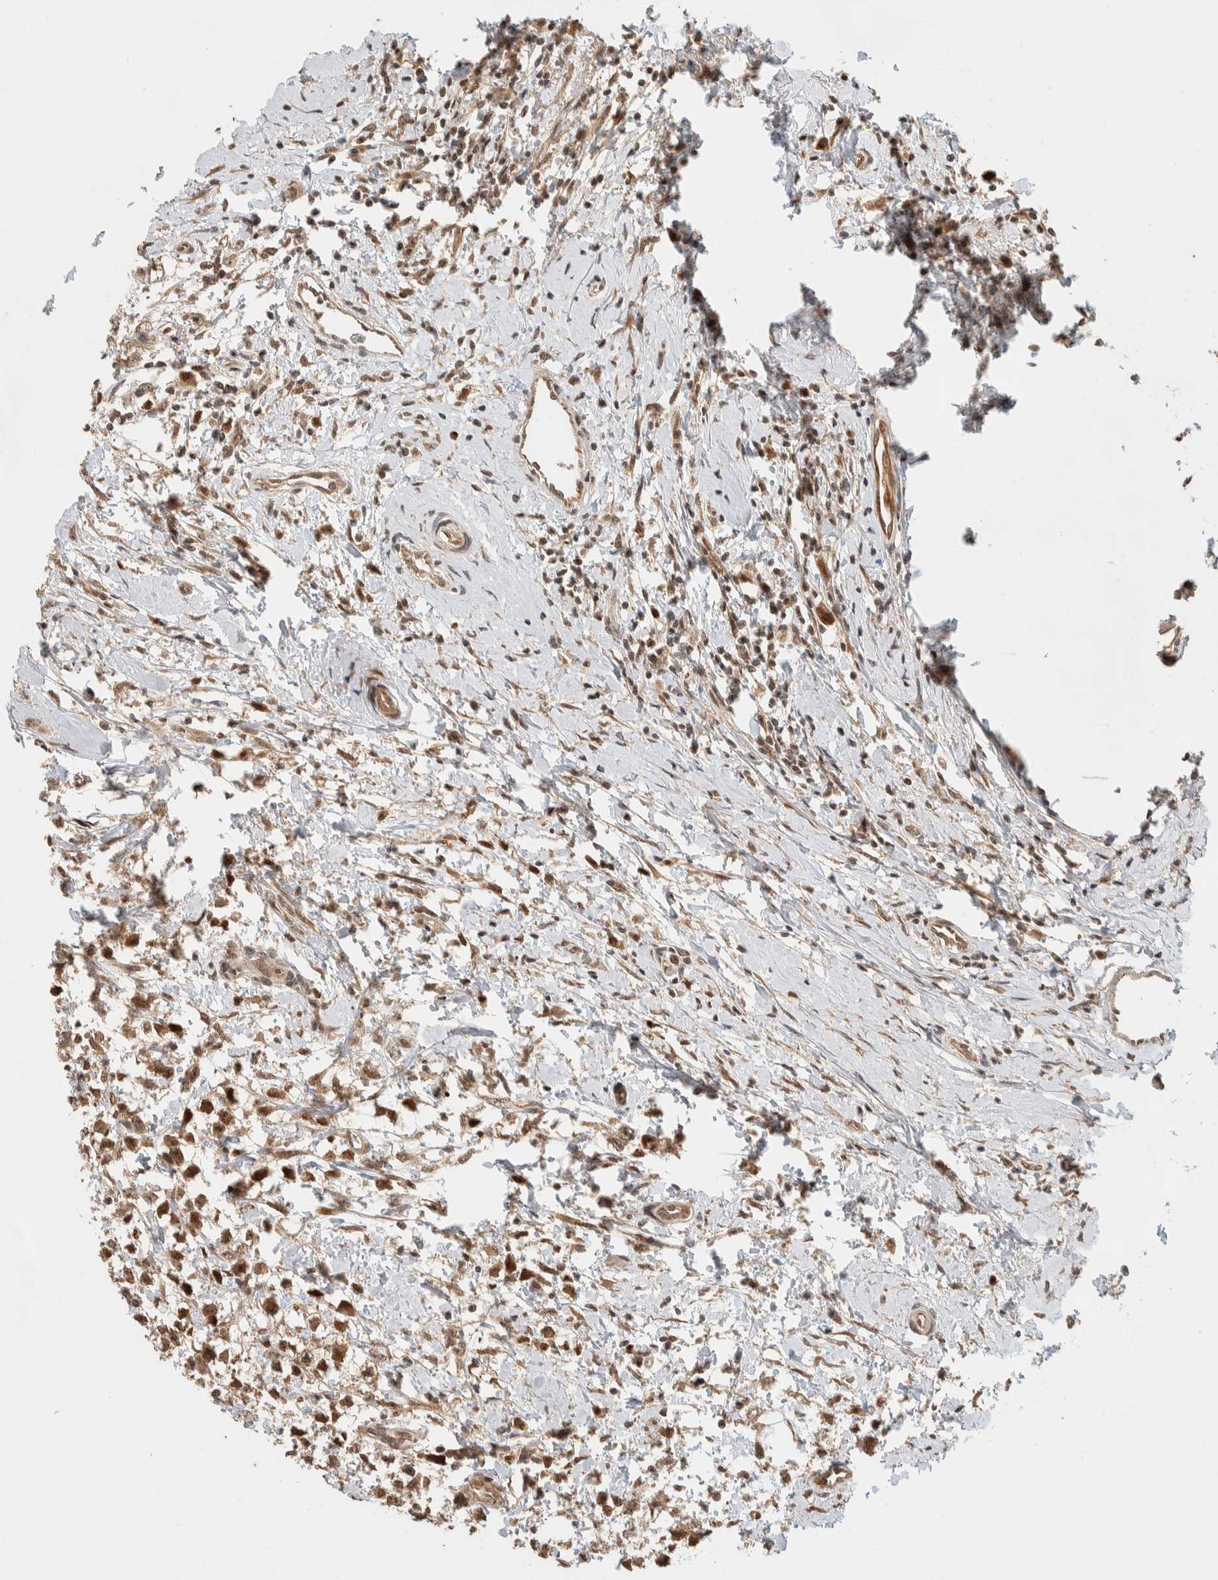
{"staining": {"intensity": "moderate", "quantity": ">75%", "location": "cytoplasmic/membranous,nuclear"}, "tissue": "testis cancer", "cell_type": "Tumor cells", "image_type": "cancer", "snomed": [{"axis": "morphology", "description": "Seminoma, NOS"}, {"axis": "morphology", "description": "Carcinoma, Embryonal, NOS"}, {"axis": "topography", "description": "Testis"}], "caption": "A high-resolution histopathology image shows immunohistochemistry staining of testis cancer (embryonal carcinoma), which demonstrates moderate cytoplasmic/membranous and nuclear positivity in about >75% of tumor cells.", "gene": "ZBTB2", "patient": {"sex": "male", "age": 51}}